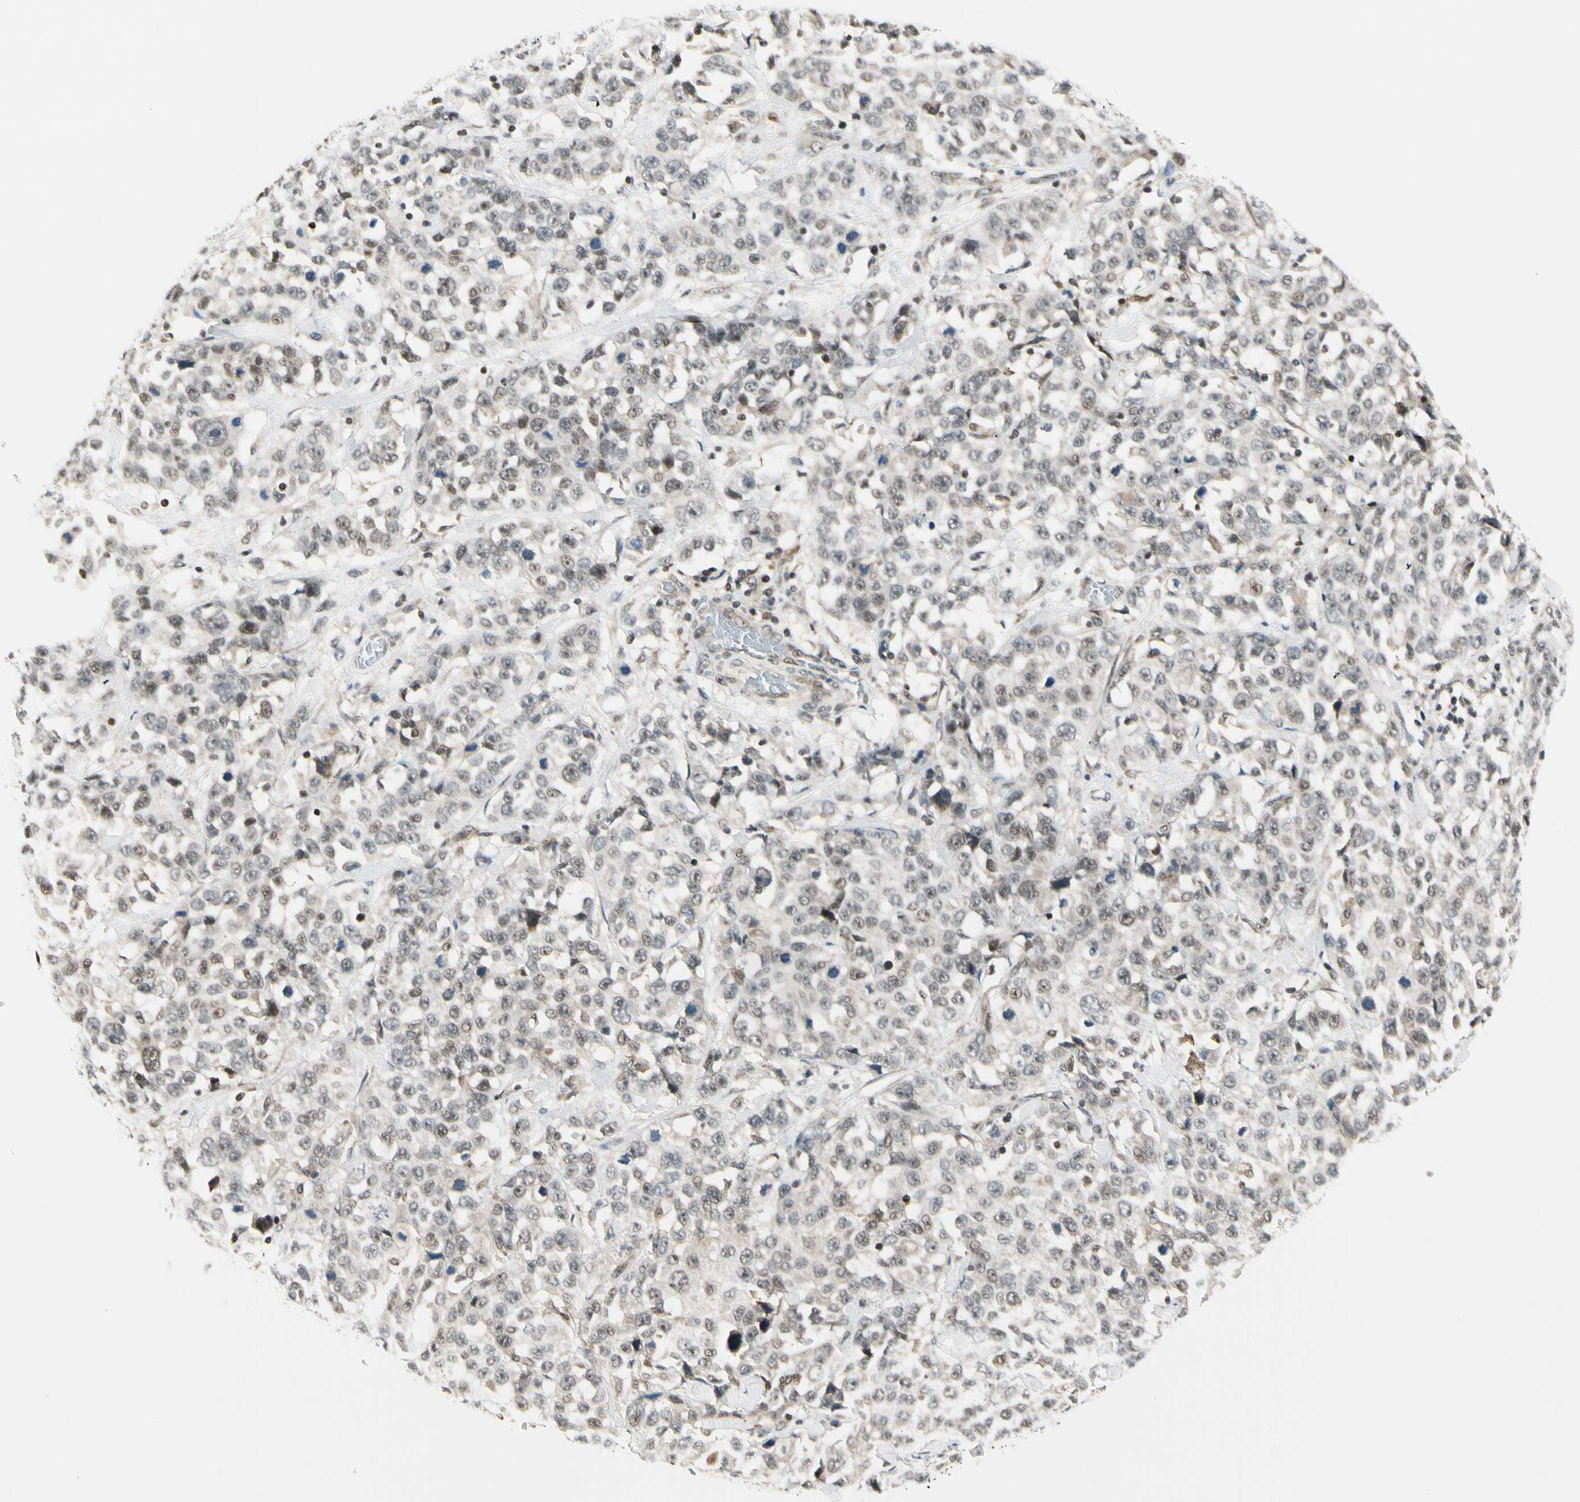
{"staining": {"intensity": "weak", "quantity": "25%-75%", "location": "nuclear"}, "tissue": "stomach cancer", "cell_type": "Tumor cells", "image_type": "cancer", "snomed": [{"axis": "morphology", "description": "Normal tissue, NOS"}, {"axis": "morphology", "description": "Adenocarcinoma, NOS"}, {"axis": "topography", "description": "Stomach"}], "caption": "A brown stain shows weak nuclear staining of a protein in human stomach cancer (adenocarcinoma) tumor cells.", "gene": "DAXX", "patient": {"sex": "male", "age": 48}}